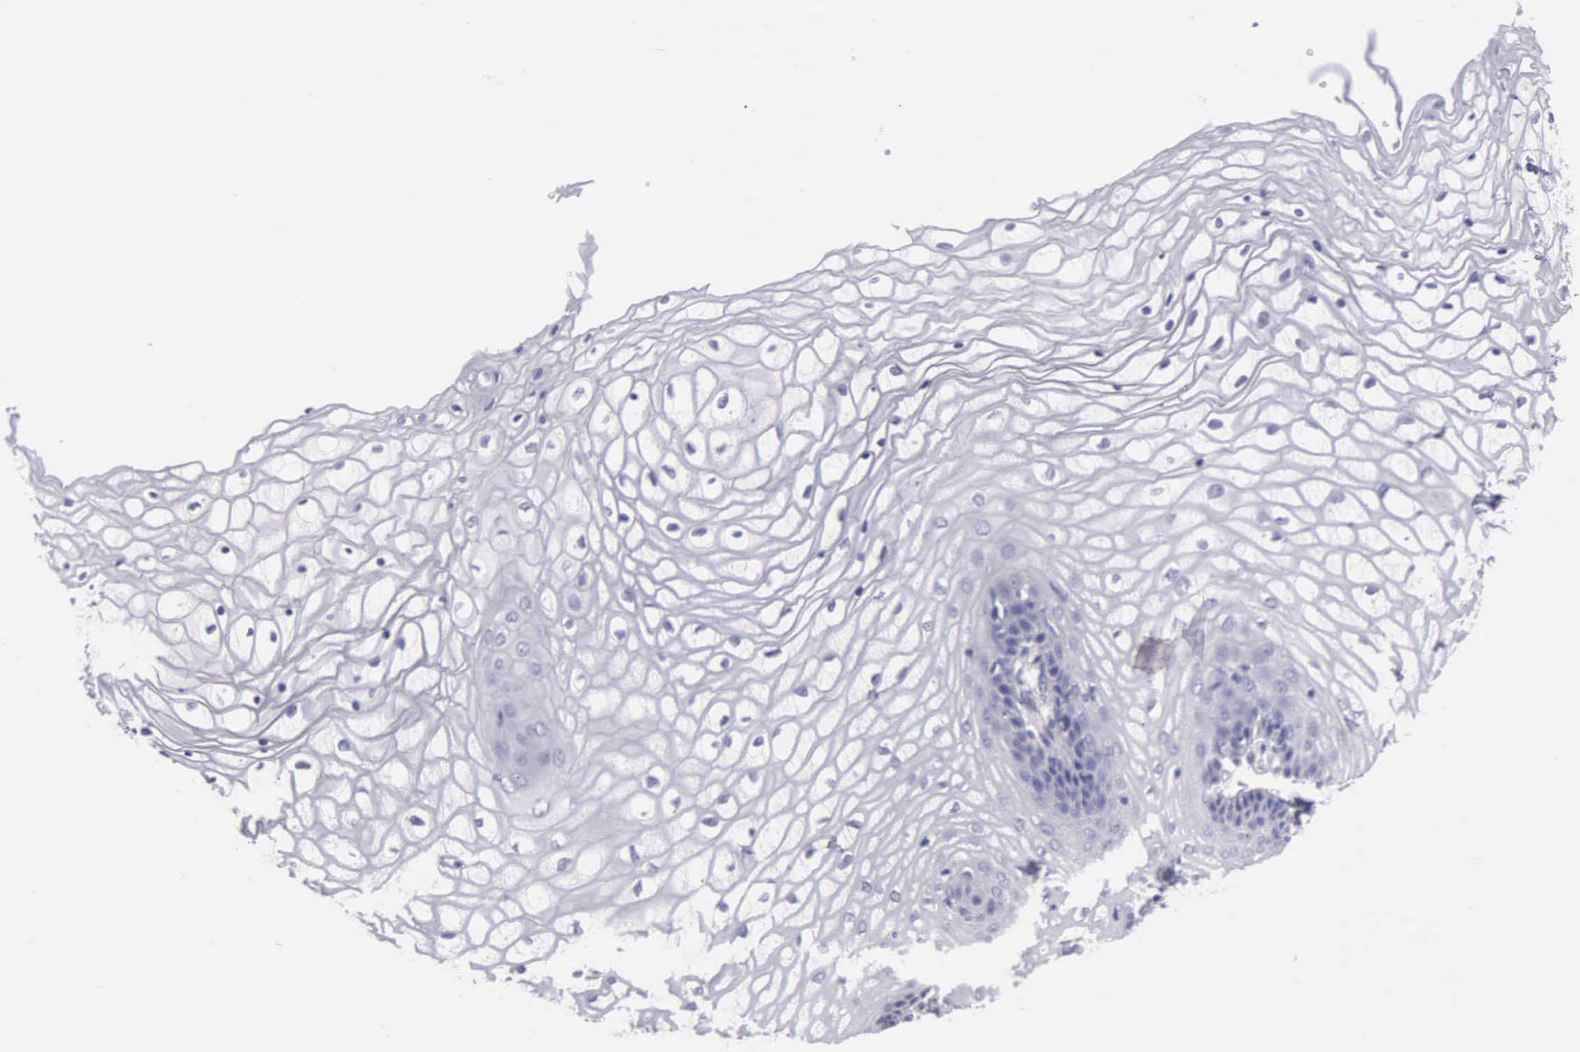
{"staining": {"intensity": "negative", "quantity": "none", "location": "none"}, "tissue": "vagina", "cell_type": "Squamous epithelial cells", "image_type": "normal", "snomed": [{"axis": "morphology", "description": "Normal tissue, NOS"}, {"axis": "topography", "description": "Vagina"}], "caption": "Human vagina stained for a protein using immunohistochemistry exhibits no staining in squamous epithelial cells.", "gene": "APP", "patient": {"sex": "female", "age": 34}}